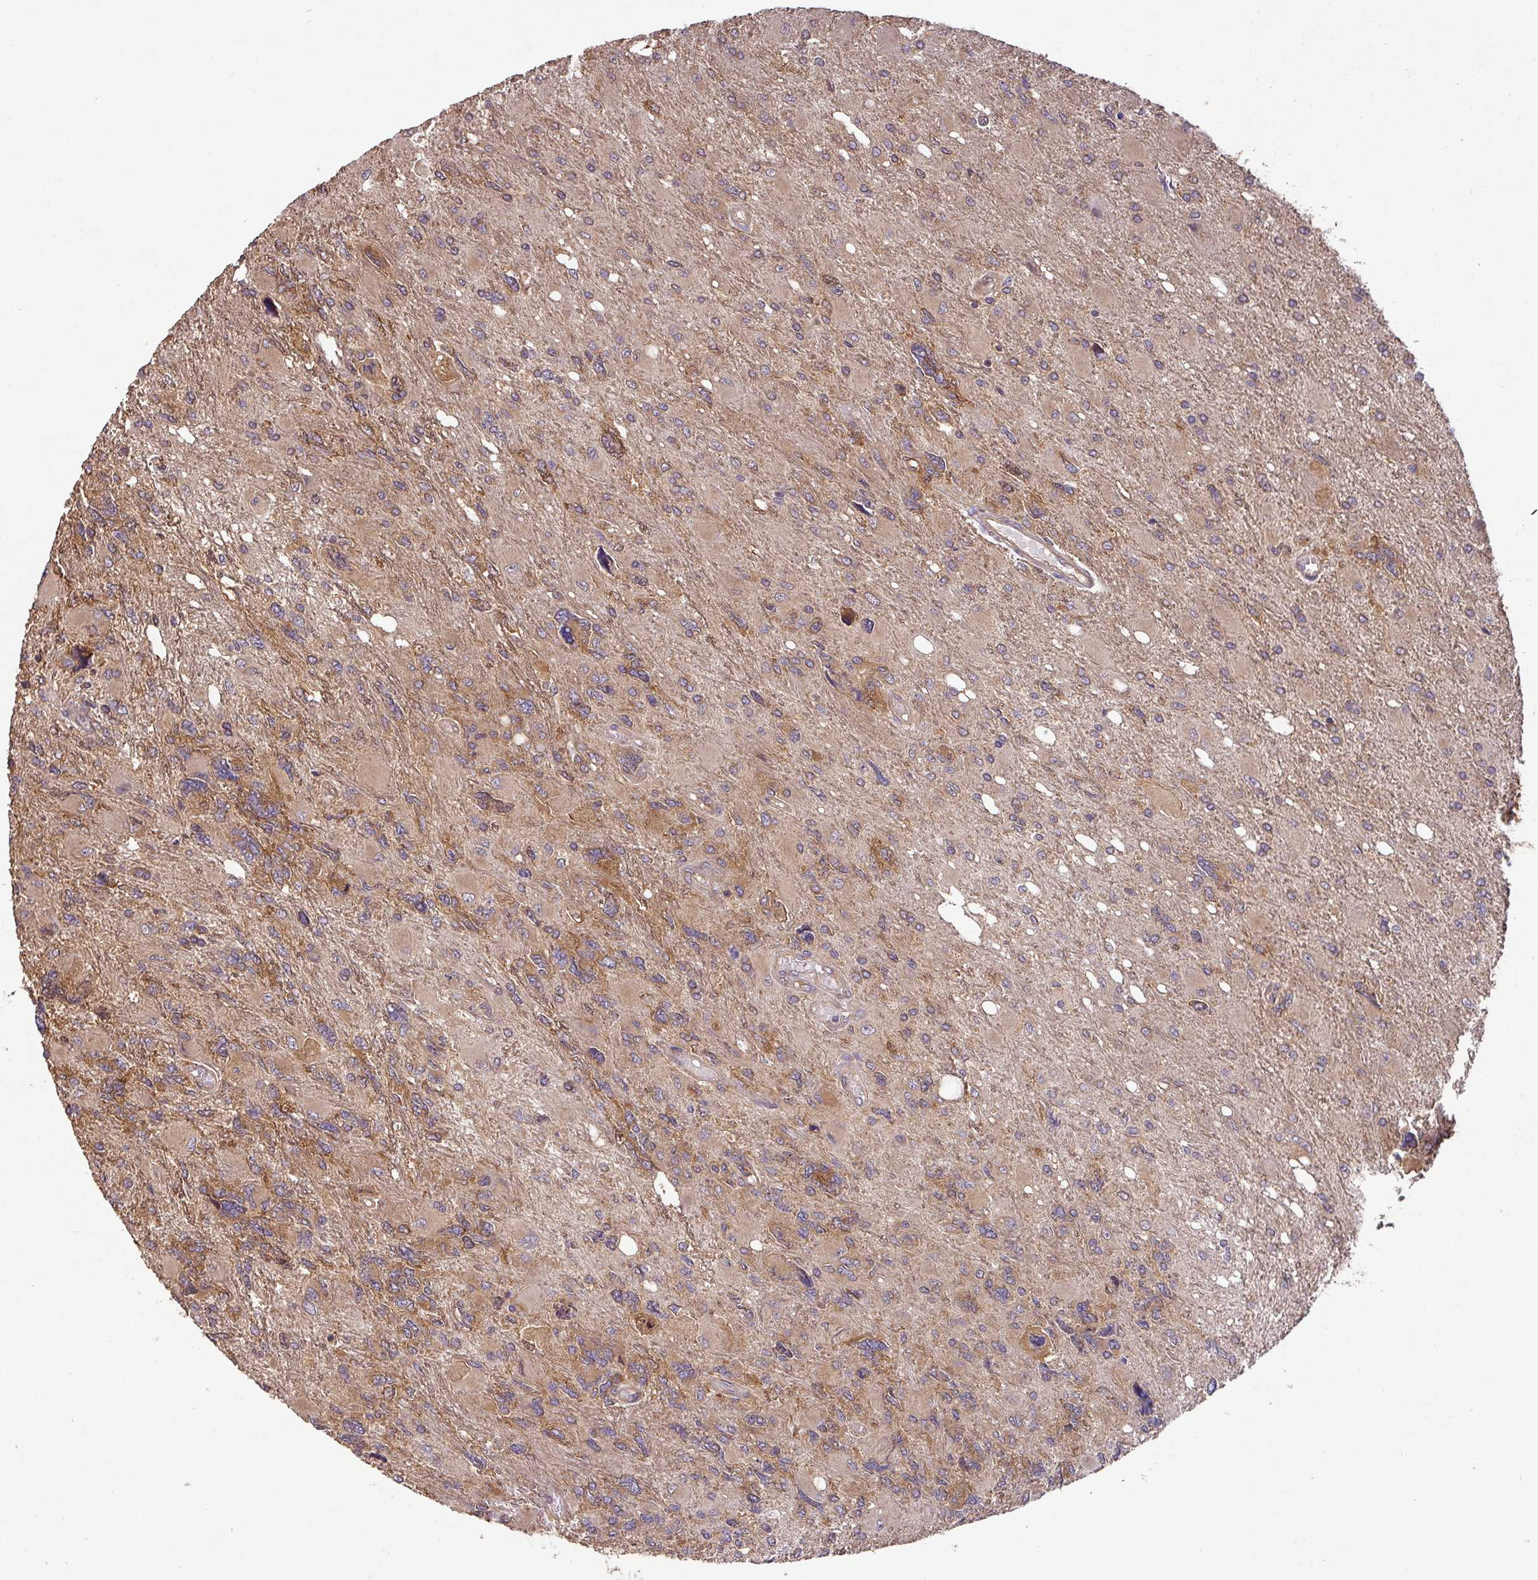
{"staining": {"intensity": "moderate", "quantity": ">75%", "location": "cytoplasmic/membranous"}, "tissue": "glioma", "cell_type": "Tumor cells", "image_type": "cancer", "snomed": [{"axis": "morphology", "description": "Glioma, malignant, High grade"}, {"axis": "topography", "description": "Brain"}], "caption": "Immunohistochemical staining of malignant glioma (high-grade) displays medium levels of moderate cytoplasmic/membranous positivity in approximately >75% of tumor cells.", "gene": "GSPT1", "patient": {"sex": "male", "age": 67}}